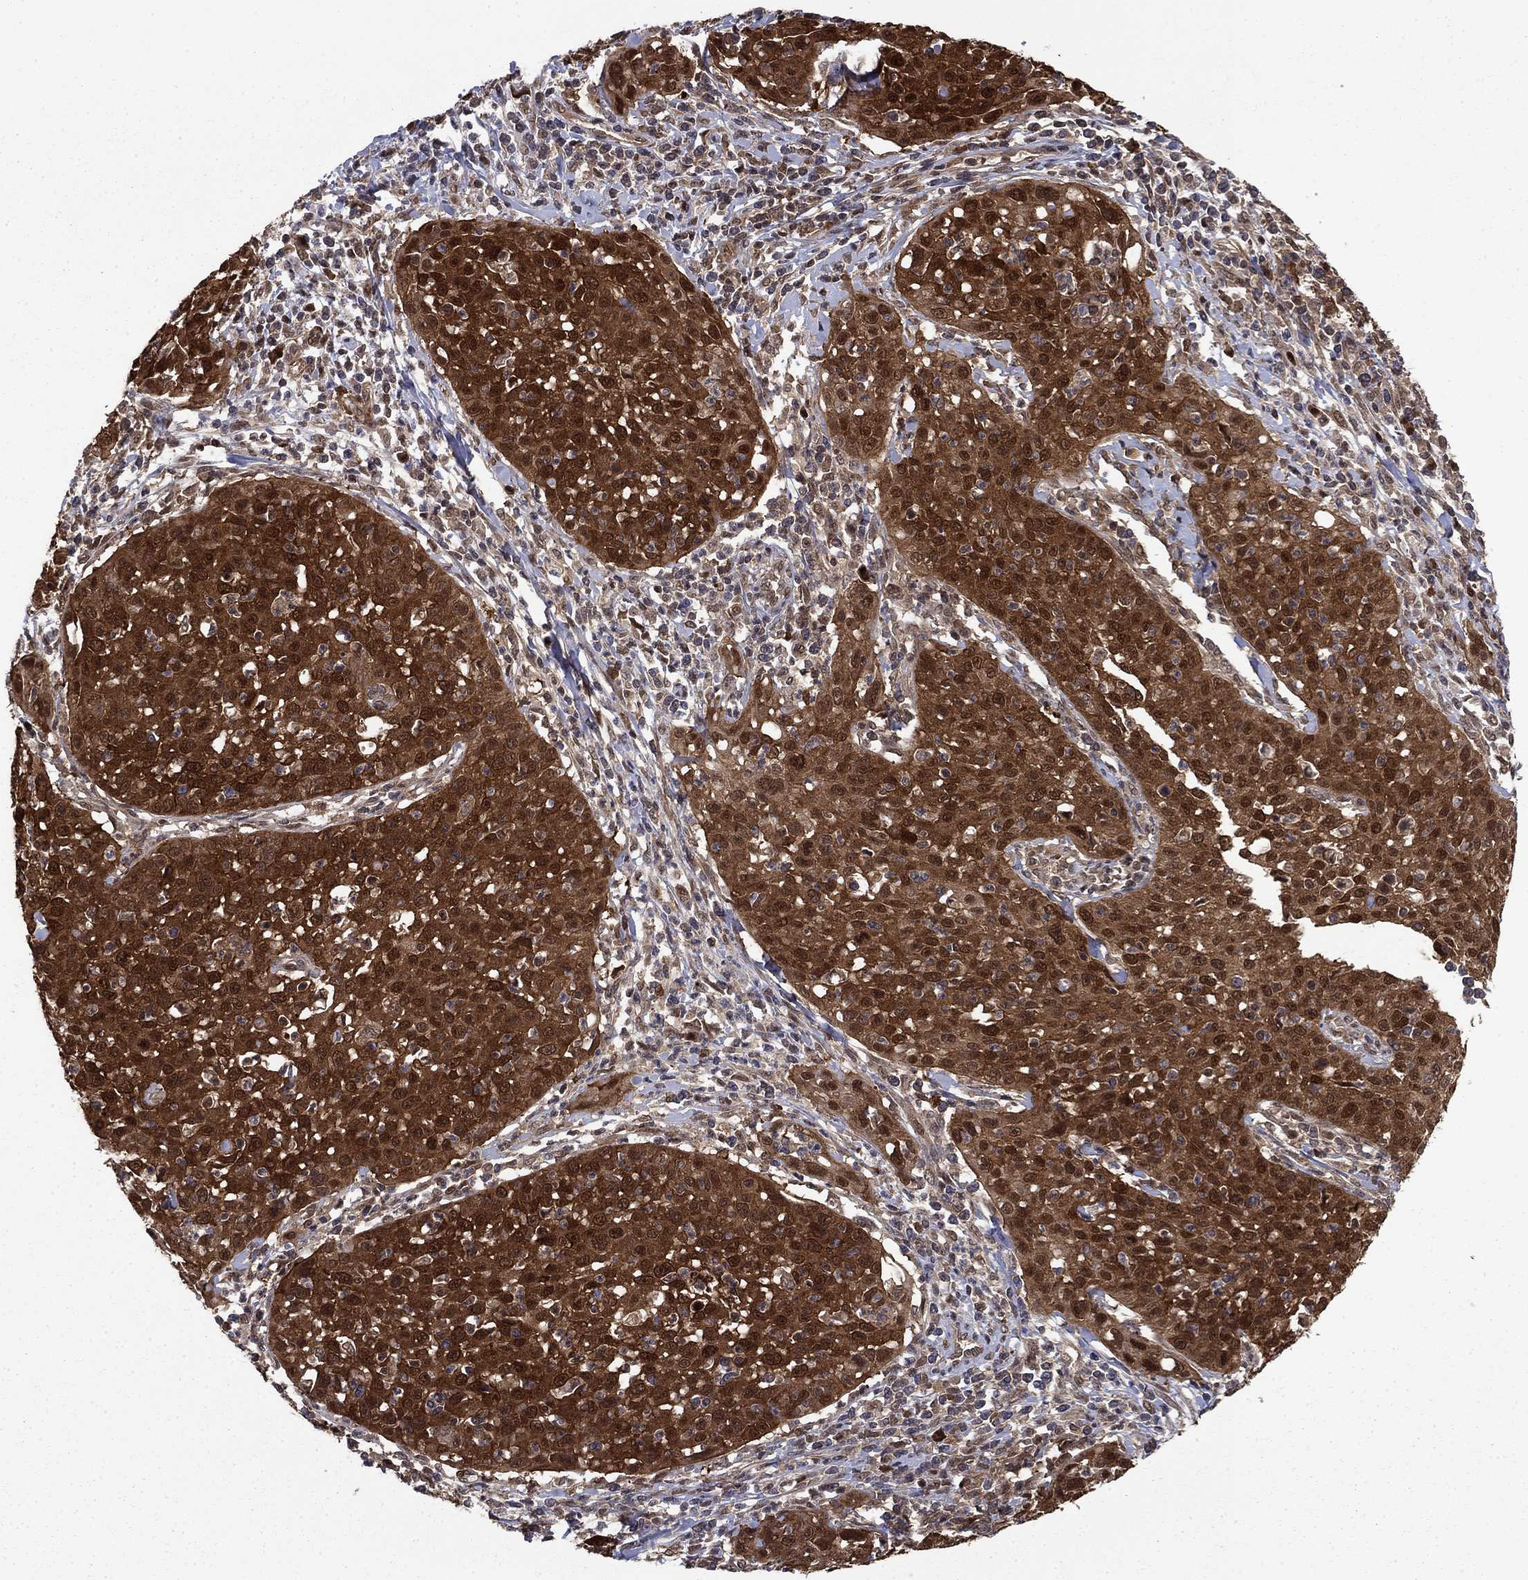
{"staining": {"intensity": "strong", "quantity": ">75%", "location": "cytoplasmic/membranous"}, "tissue": "cervical cancer", "cell_type": "Tumor cells", "image_type": "cancer", "snomed": [{"axis": "morphology", "description": "Squamous cell carcinoma, NOS"}, {"axis": "topography", "description": "Cervix"}], "caption": "Protein staining of squamous cell carcinoma (cervical) tissue displays strong cytoplasmic/membranous staining in approximately >75% of tumor cells. The protein of interest is shown in brown color, while the nuclei are stained blue.", "gene": "FKBP4", "patient": {"sex": "female", "age": 26}}